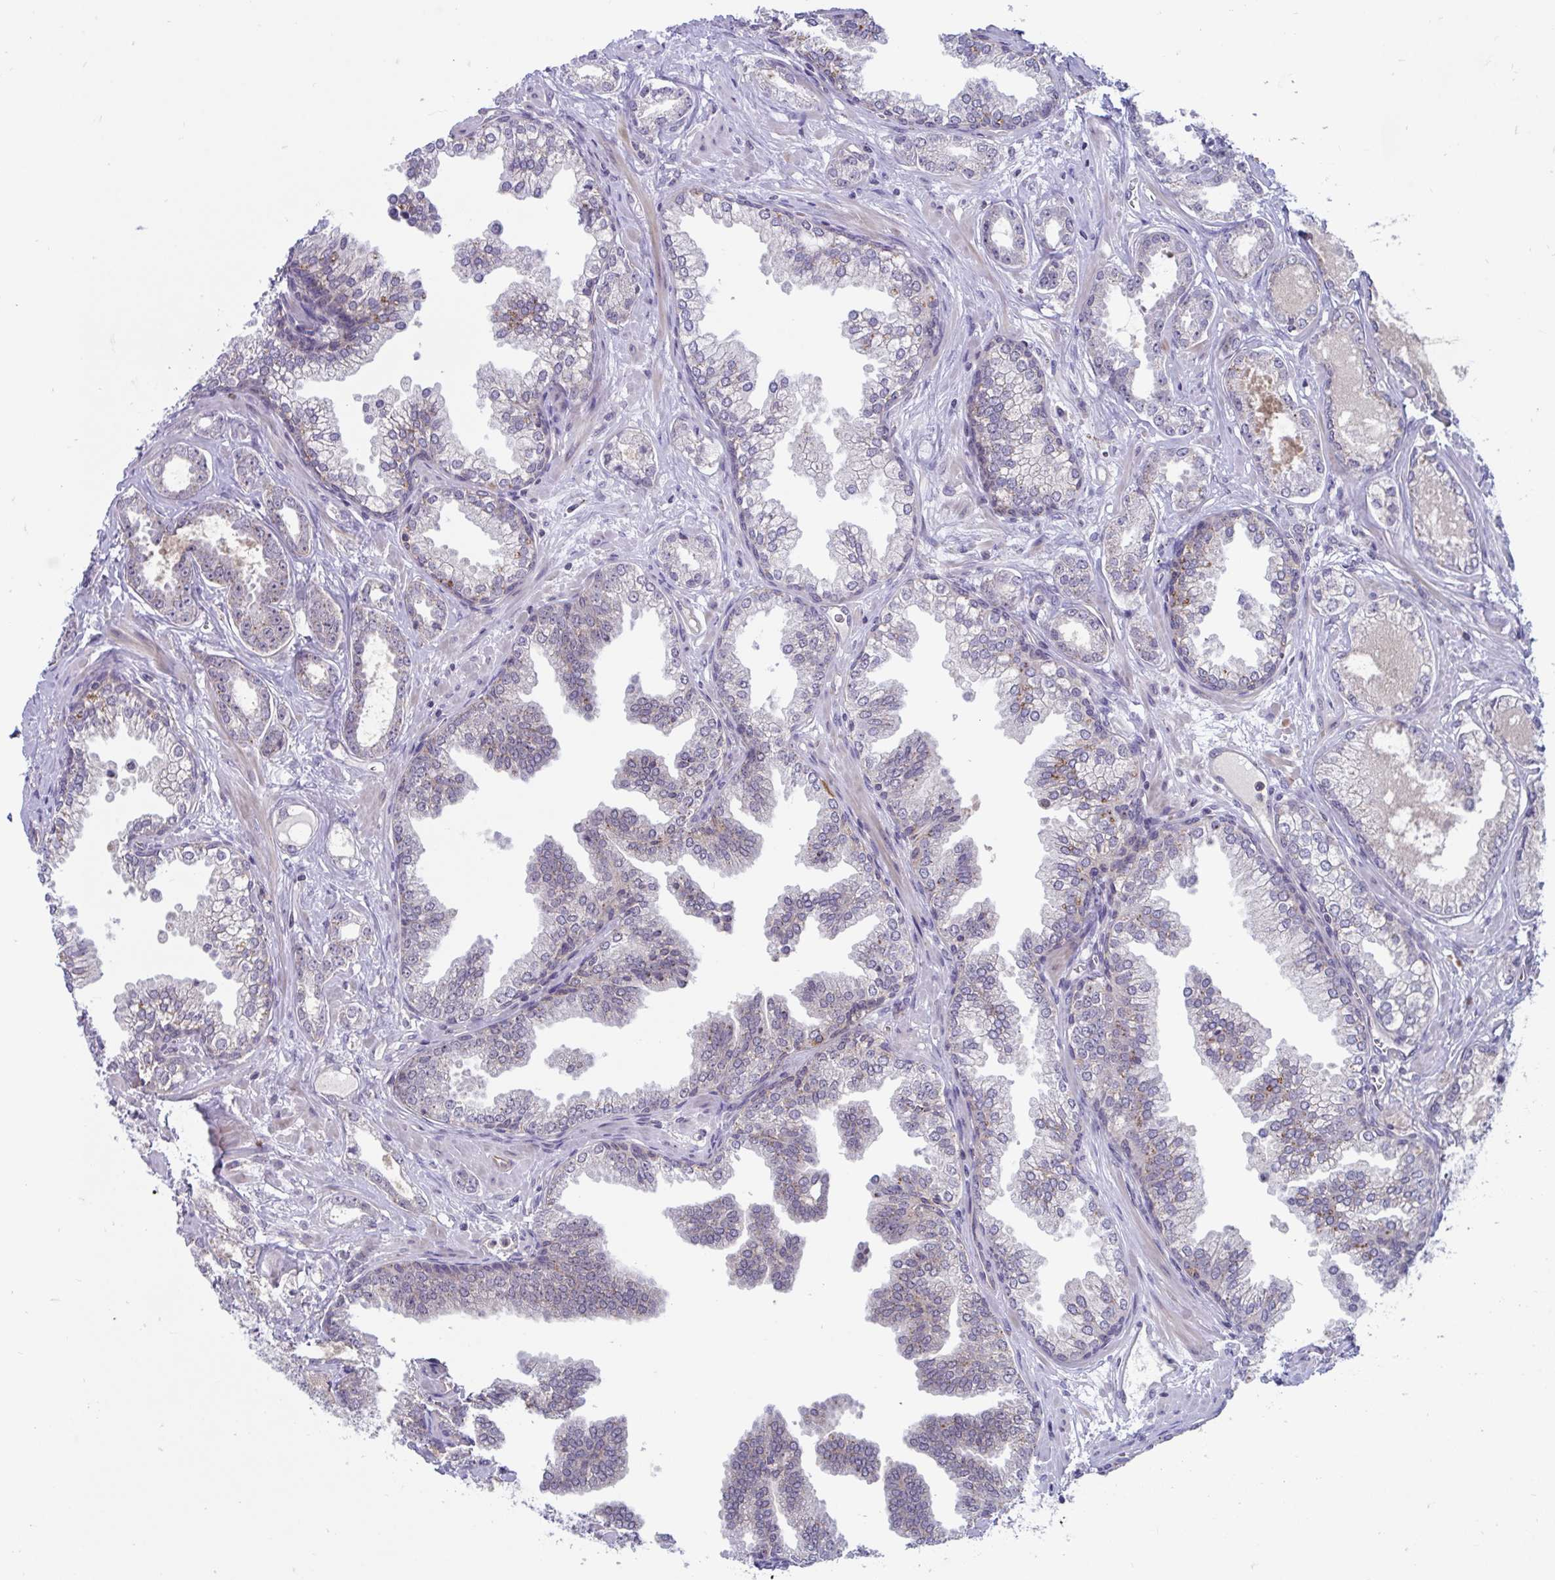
{"staining": {"intensity": "weak", "quantity": "<25%", "location": "cytoplasmic/membranous,nuclear"}, "tissue": "prostate cancer", "cell_type": "Tumor cells", "image_type": "cancer", "snomed": [{"axis": "morphology", "description": "Adenocarcinoma, Medium grade"}, {"axis": "topography", "description": "Prostate"}], "caption": "There is no significant staining in tumor cells of prostate cancer.", "gene": "IST1", "patient": {"sex": "male", "age": 57}}